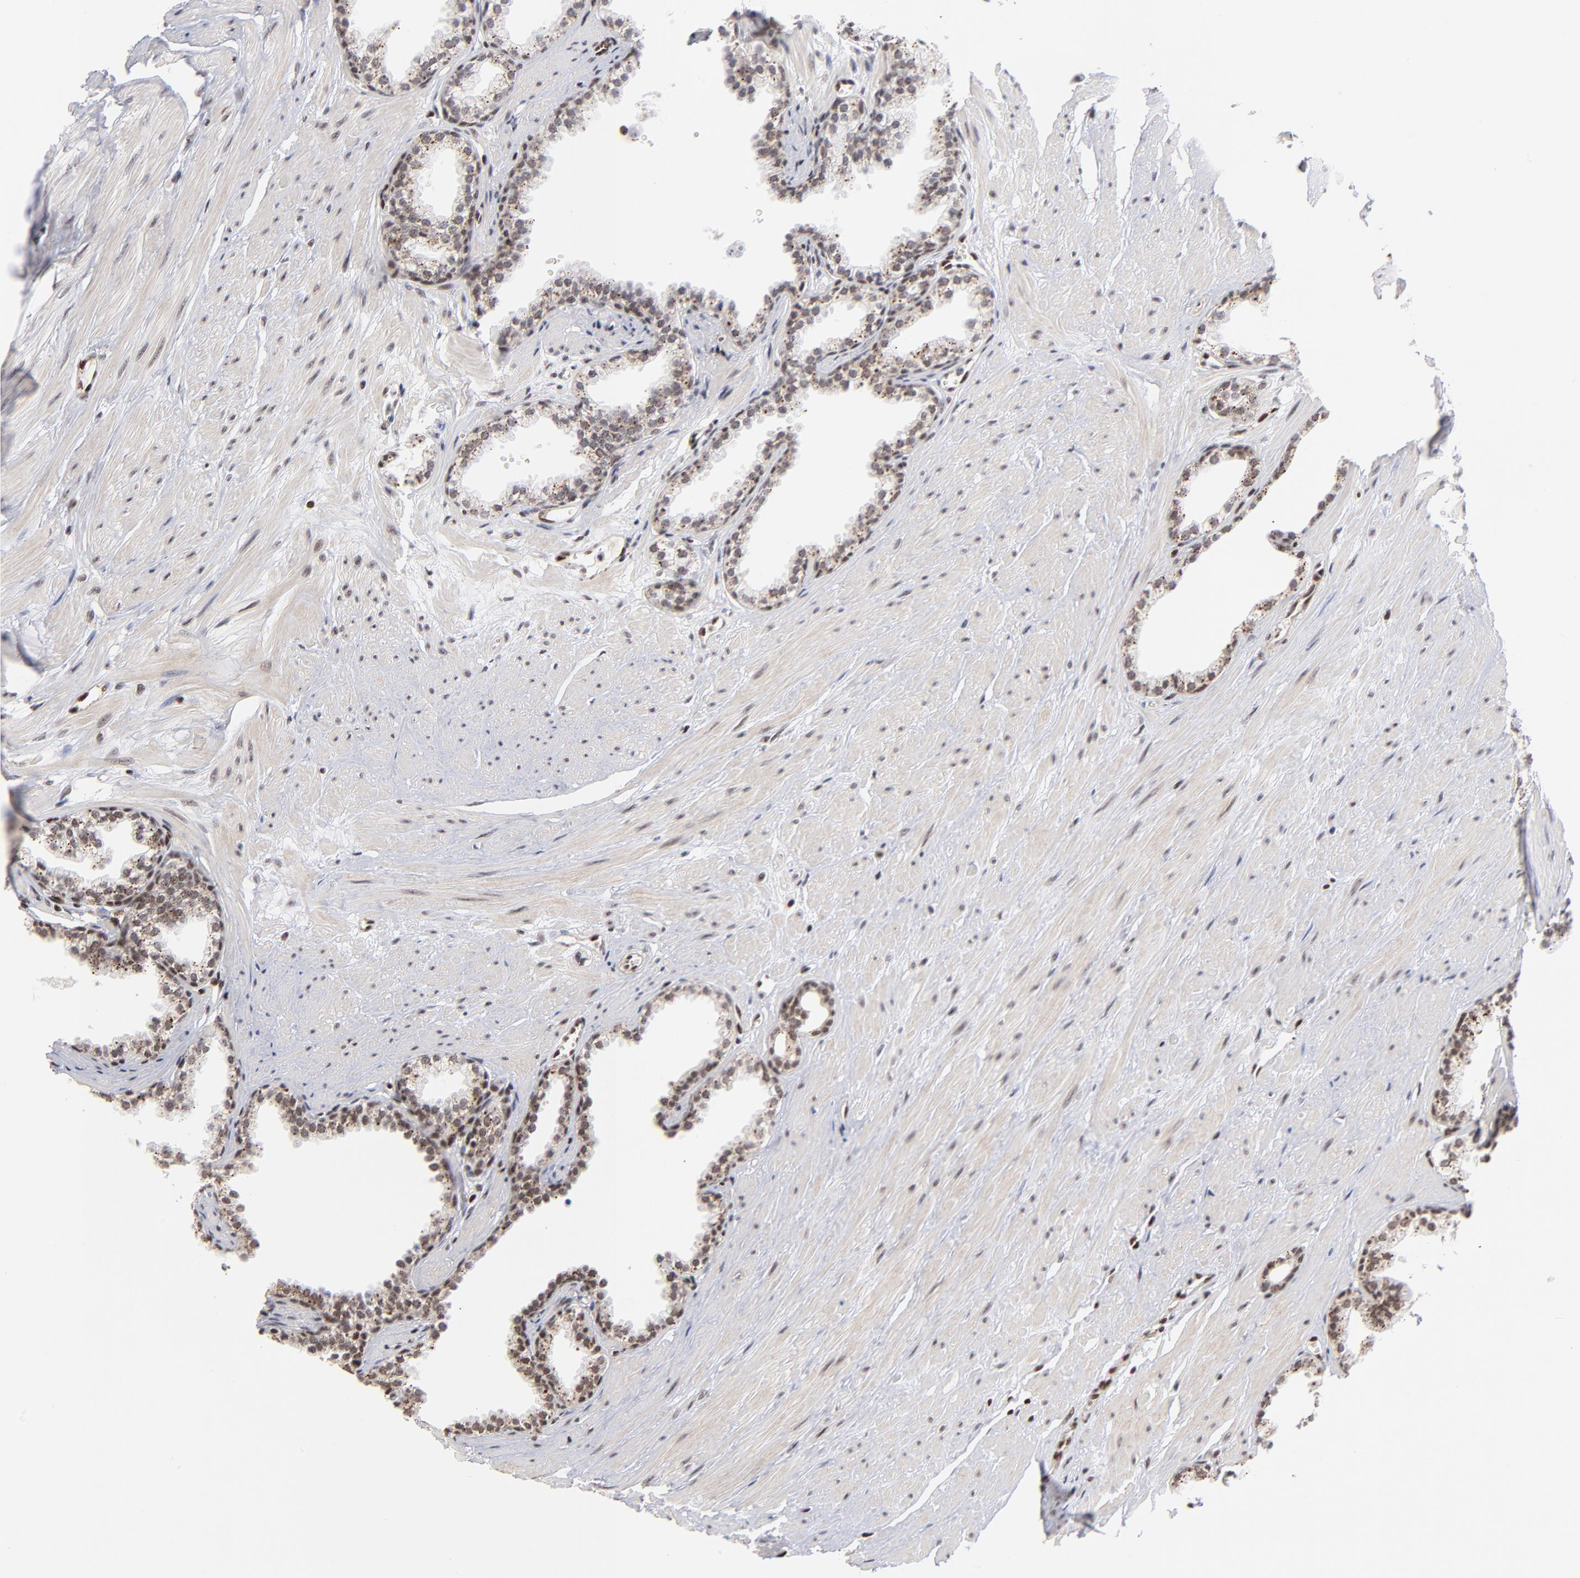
{"staining": {"intensity": "weak", "quantity": ">75%", "location": "cytoplasmic/membranous,nuclear"}, "tissue": "prostate", "cell_type": "Glandular cells", "image_type": "normal", "snomed": [{"axis": "morphology", "description": "Normal tissue, NOS"}, {"axis": "topography", "description": "Prostate"}], "caption": "Protein staining reveals weak cytoplasmic/membranous,nuclear positivity in about >75% of glandular cells in unremarkable prostate.", "gene": "GABPA", "patient": {"sex": "male", "age": 64}}